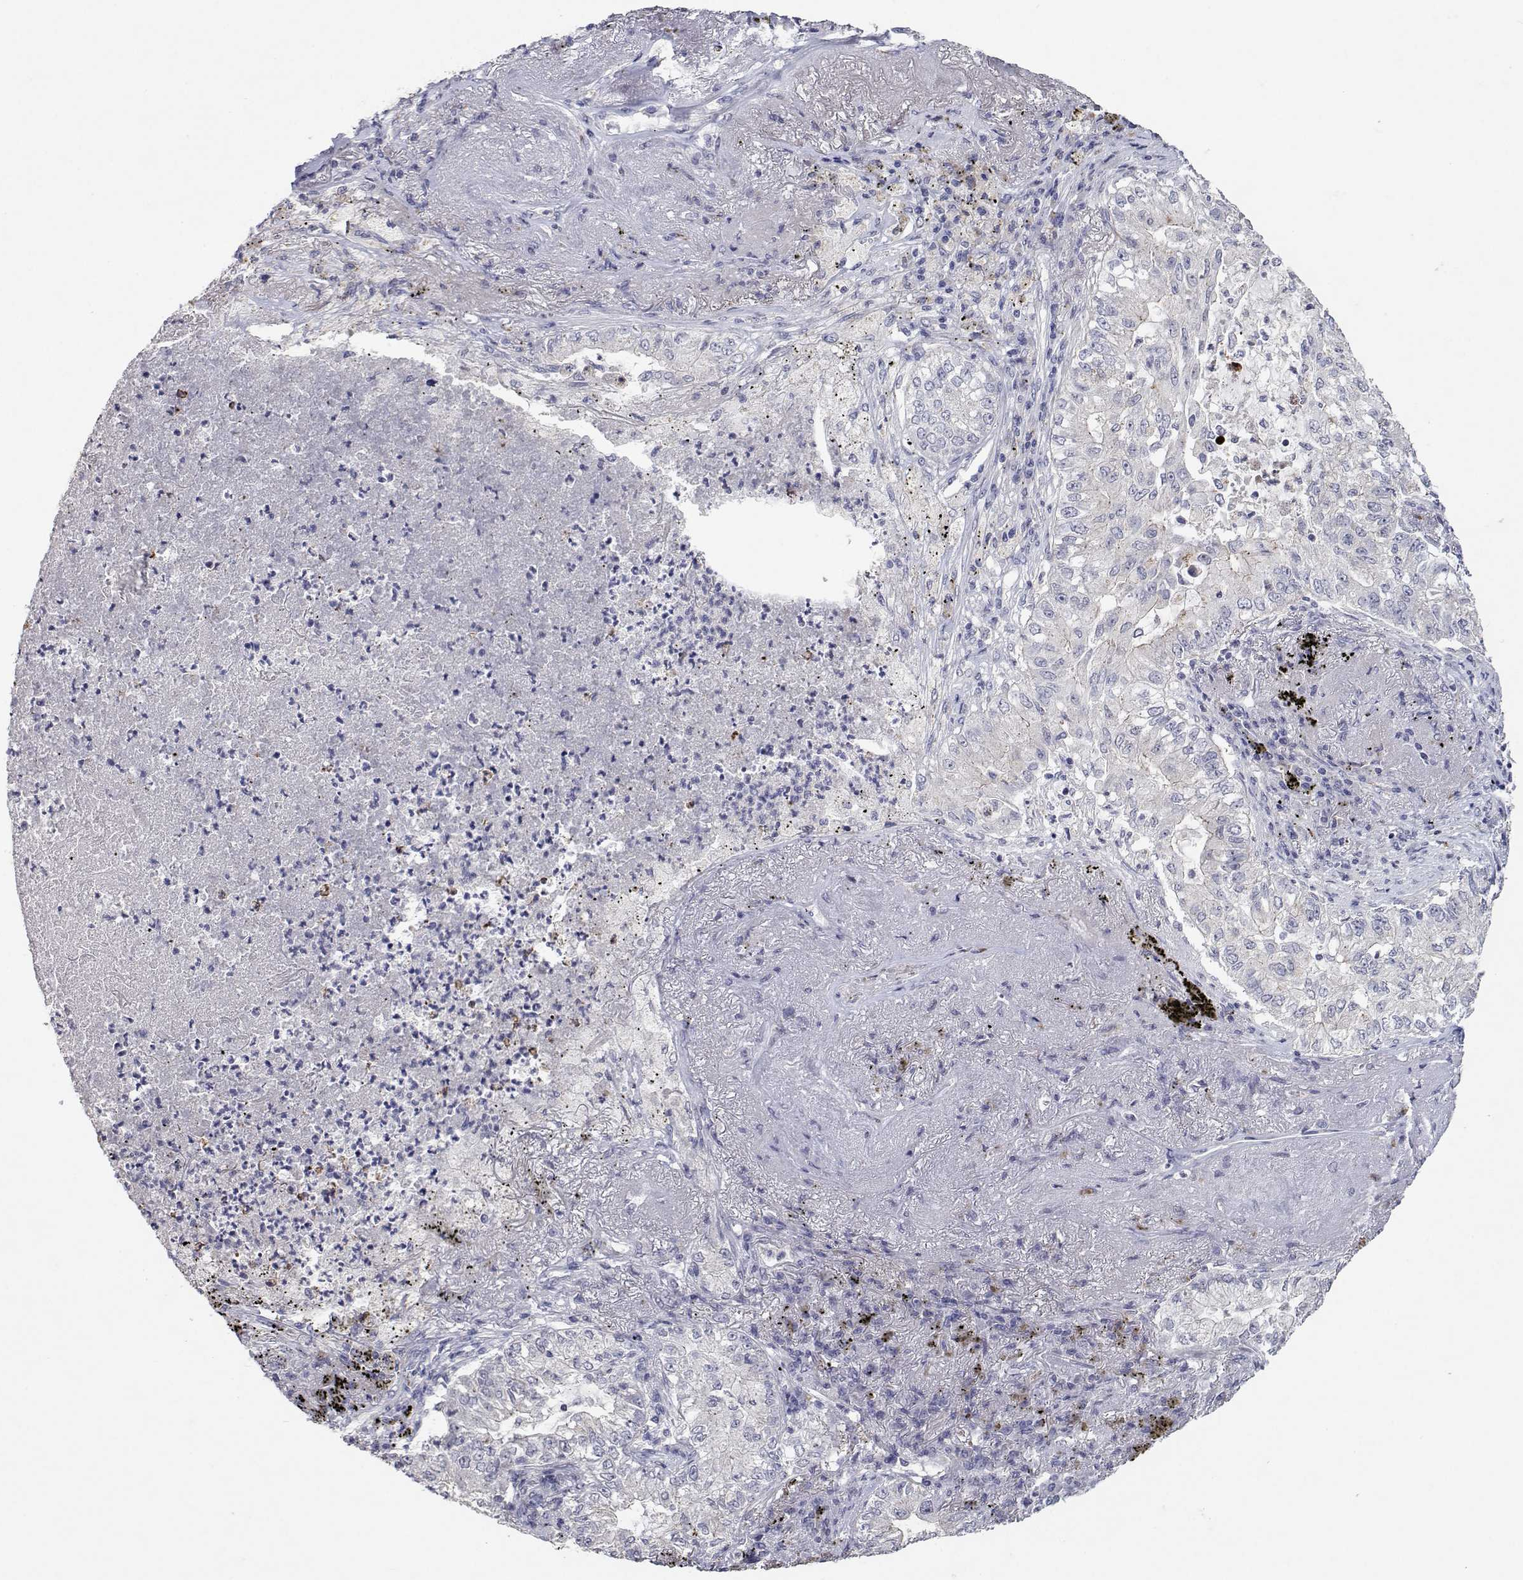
{"staining": {"intensity": "negative", "quantity": "none", "location": "none"}, "tissue": "lung cancer", "cell_type": "Tumor cells", "image_type": "cancer", "snomed": [{"axis": "morphology", "description": "Adenocarcinoma, NOS"}, {"axis": "topography", "description": "Lung"}], "caption": "The image shows no significant expression in tumor cells of lung cancer (adenocarcinoma).", "gene": "RBPJL", "patient": {"sex": "female", "age": 73}}